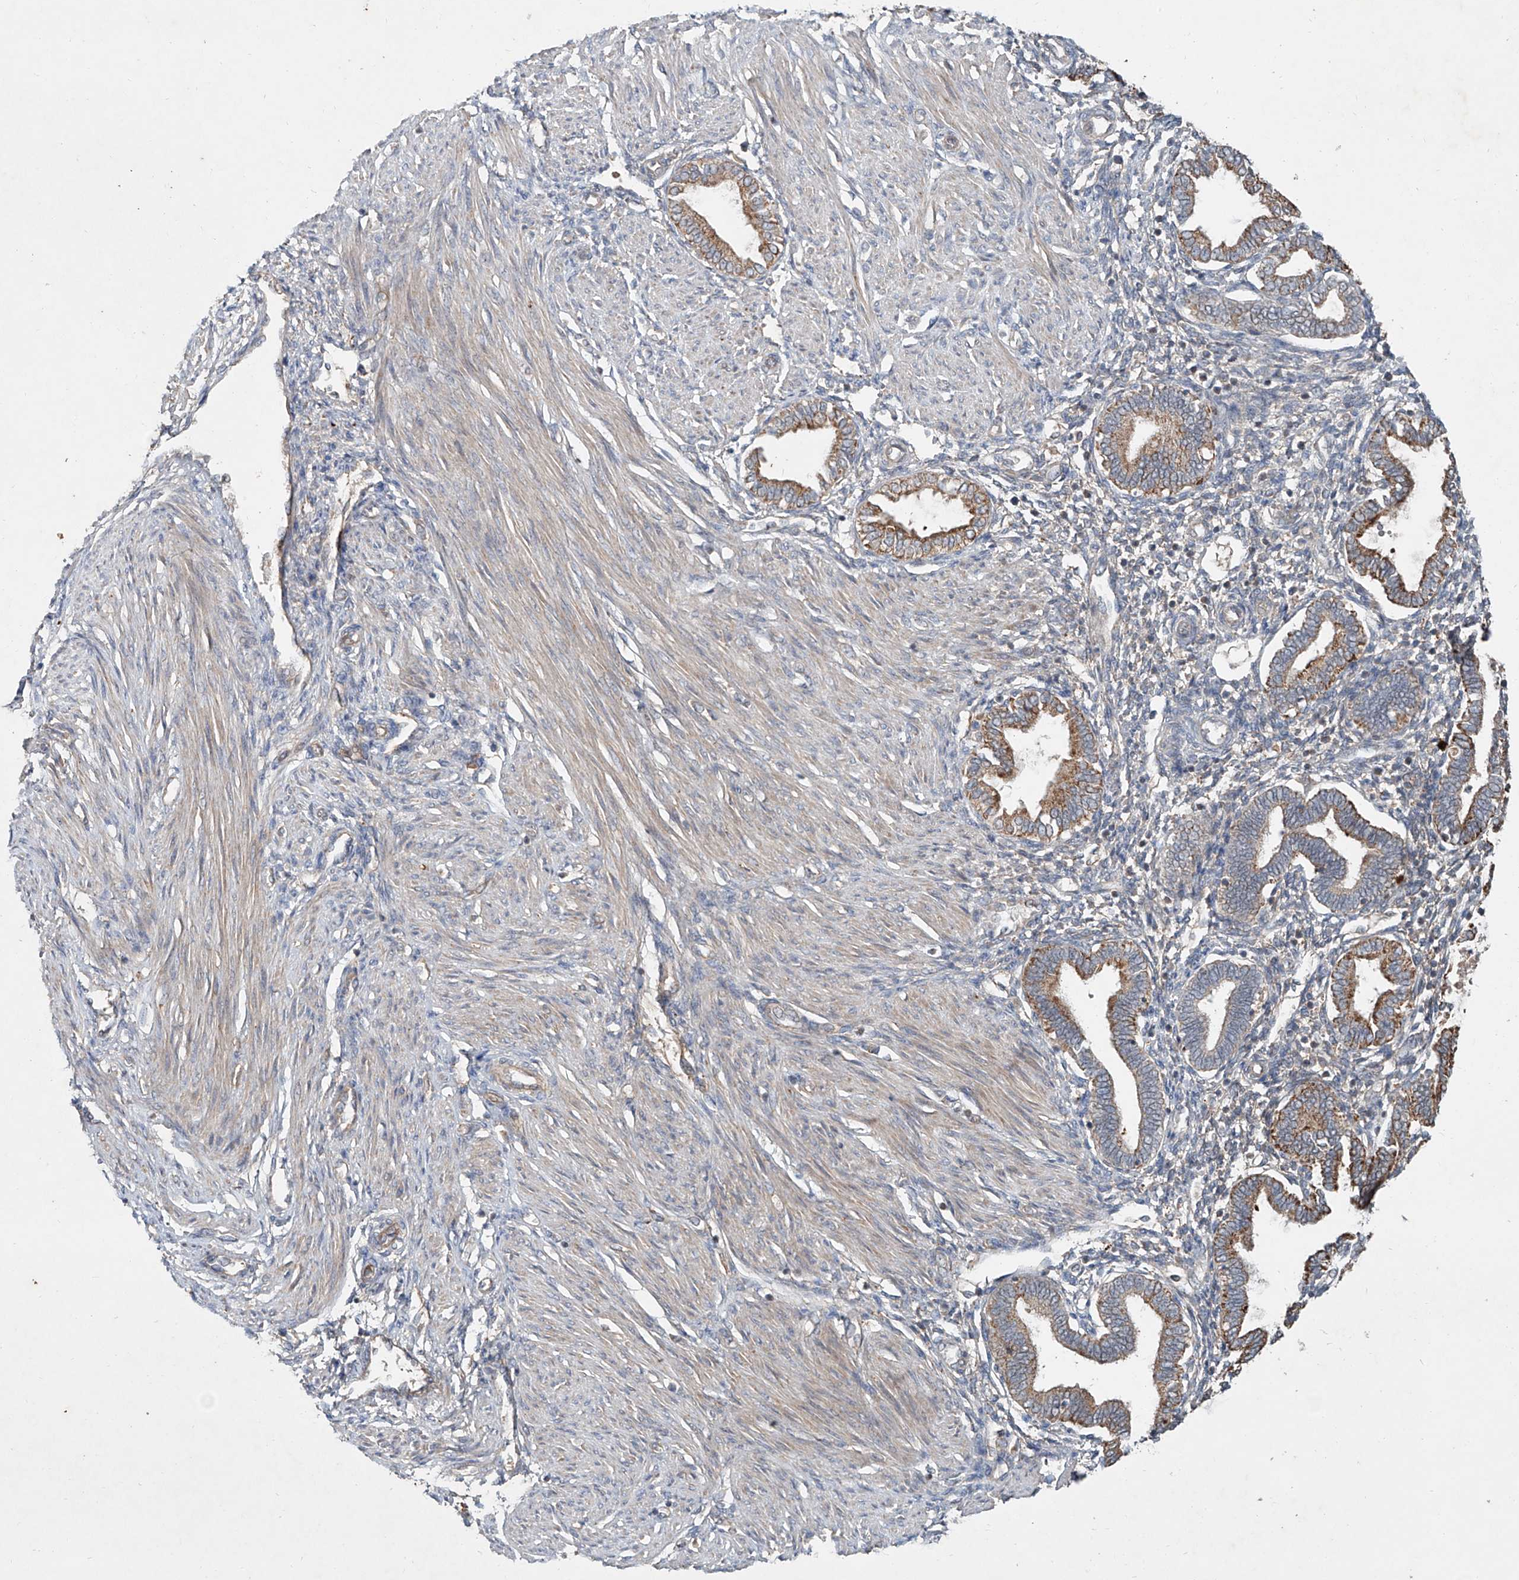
{"staining": {"intensity": "negative", "quantity": "none", "location": "none"}, "tissue": "endometrium", "cell_type": "Cells in endometrial stroma", "image_type": "normal", "snomed": [{"axis": "morphology", "description": "Normal tissue, NOS"}, {"axis": "topography", "description": "Endometrium"}], "caption": "IHC photomicrograph of unremarkable human endometrium stained for a protein (brown), which displays no positivity in cells in endometrial stroma. (DAB (3,3'-diaminobenzidine) IHC, high magnification).", "gene": "IER5", "patient": {"sex": "female", "age": 53}}